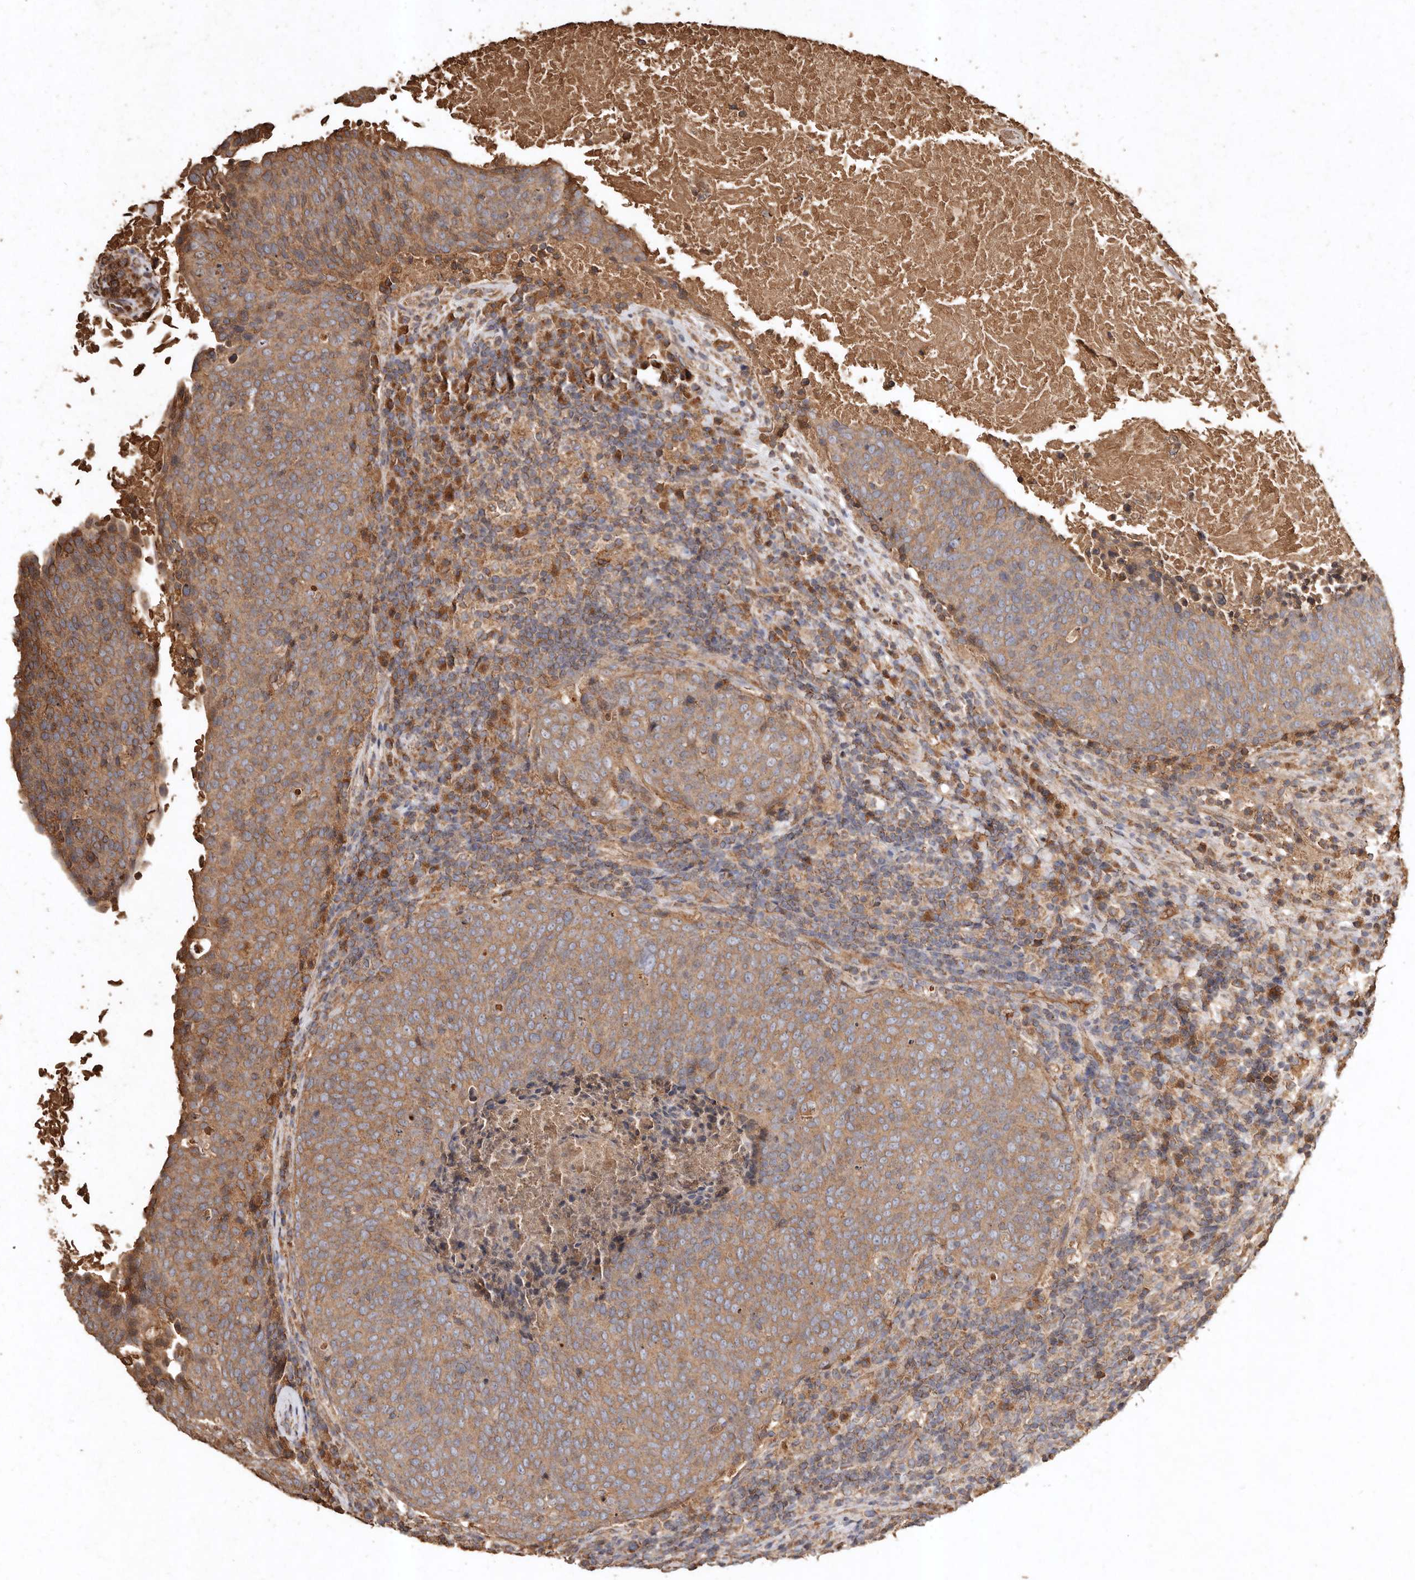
{"staining": {"intensity": "moderate", "quantity": ">75%", "location": "cytoplasmic/membranous"}, "tissue": "head and neck cancer", "cell_type": "Tumor cells", "image_type": "cancer", "snomed": [{"axis": "morphology", "description": "Squamous cell carcinoma, NOS"}, {"axis": "morphology", "description": "Squamous cell carcinoma, metastatic, NOS"}, {"axis": "topography", "description": "Lymph node"}, {"axis": "topography", "description": "Head-Neck"}], "caption": "Human head and neck cancer stained with a brown dye shows moderate cytoplasmic/membranous positive positivity in approximately >75% of tumor cells.", "gene": "FARS2", "patient": {"sex": "male", "age": 62}}